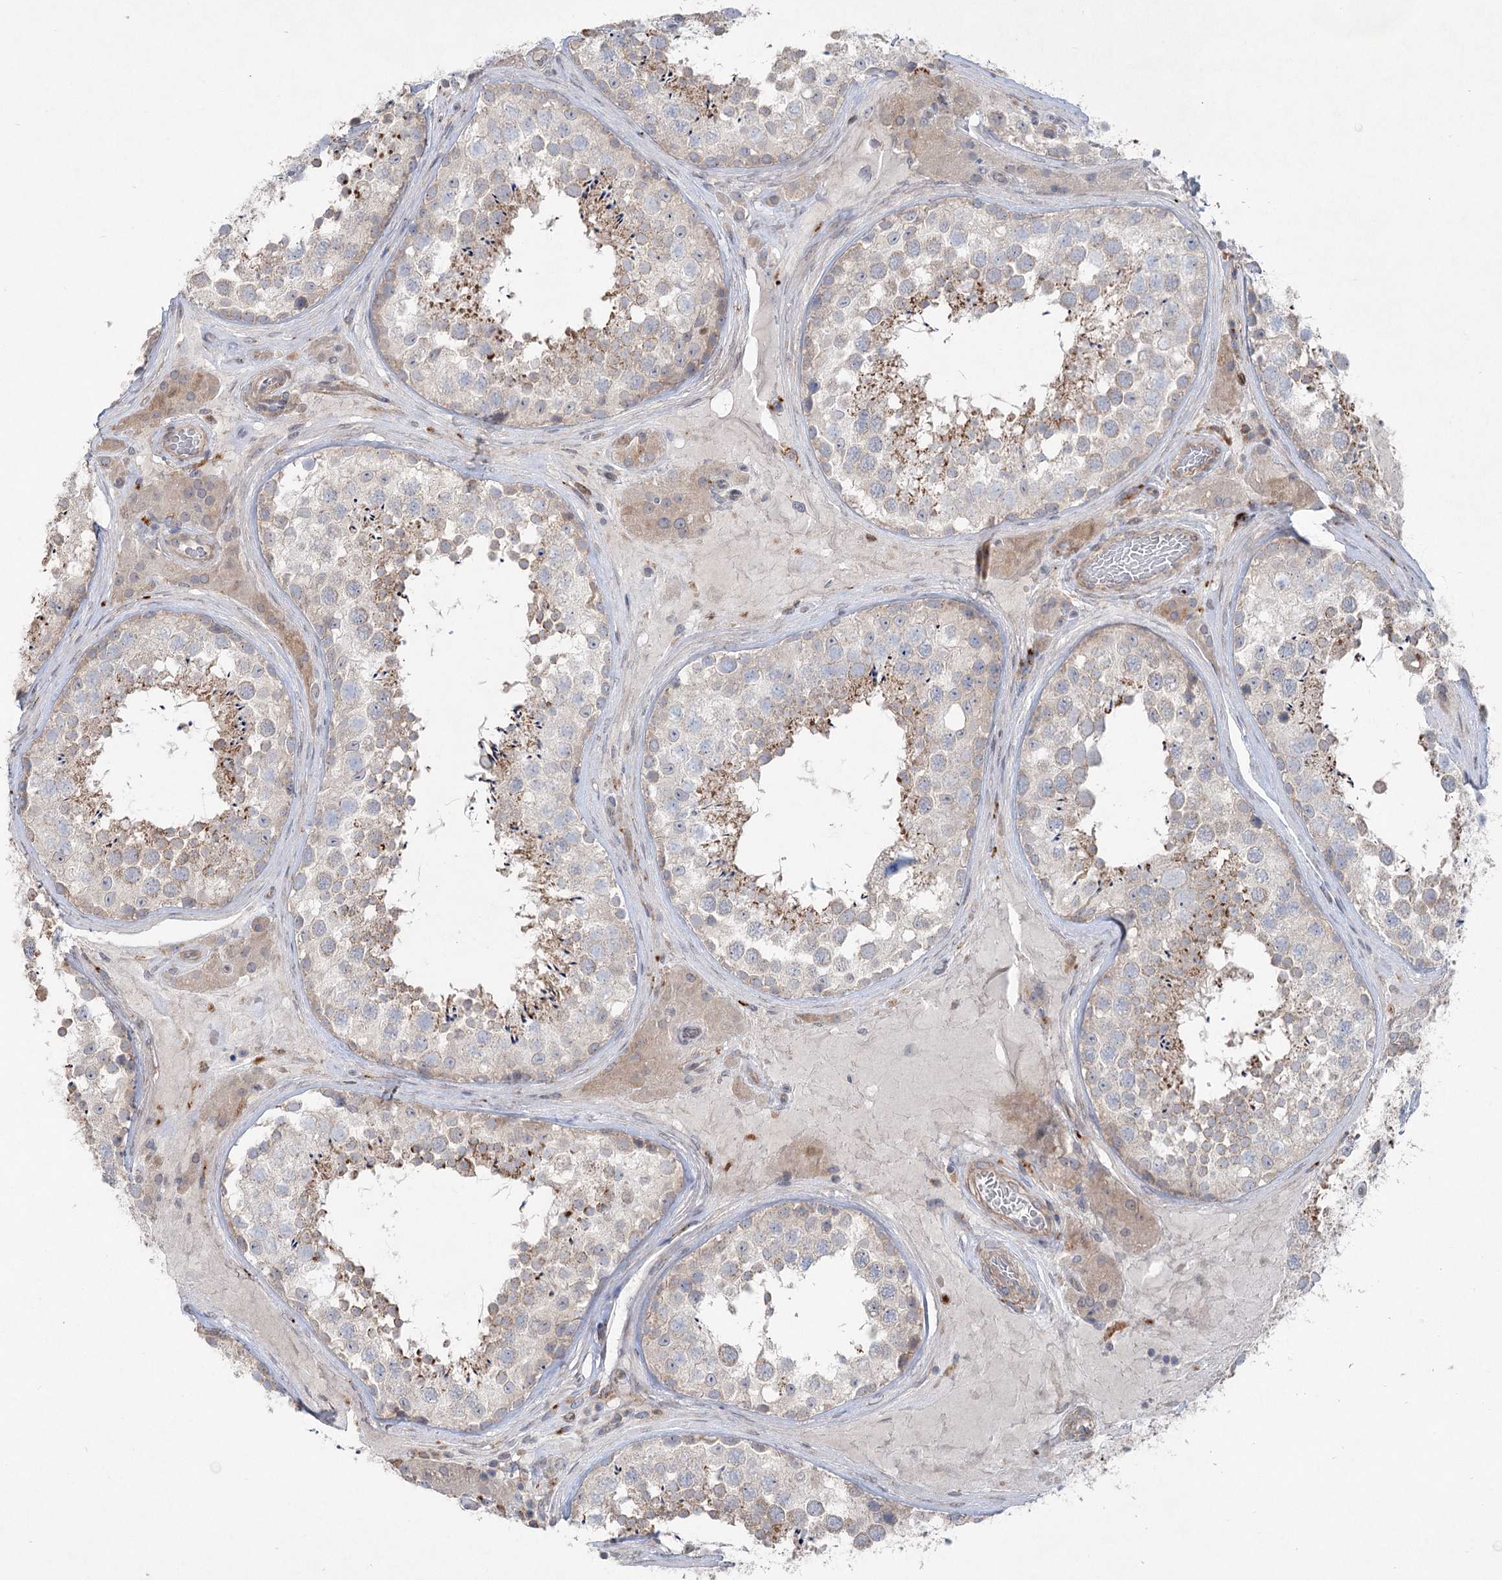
{"staining": {"intensity": "moderate", "quantity": "<25%", "location": "cytoplasmic/membranous"}, "tissue": "testis", "cell_type": "Cells in seminiferous ducts", "image_type": "normal", "snomed": [{"axis": "morphology", "description": "Normal tissue, NOS"}, {"axis": "topography", "description": "Testis"}], "caption": "This is an image of immunohistochemistry staining of benign testis, which shows moderate expression in the cytoplasmic/membranous of cells in seminiferous ducts.", "gene": "SCN11A", "patient": {"sex": "male", "age": 46}}